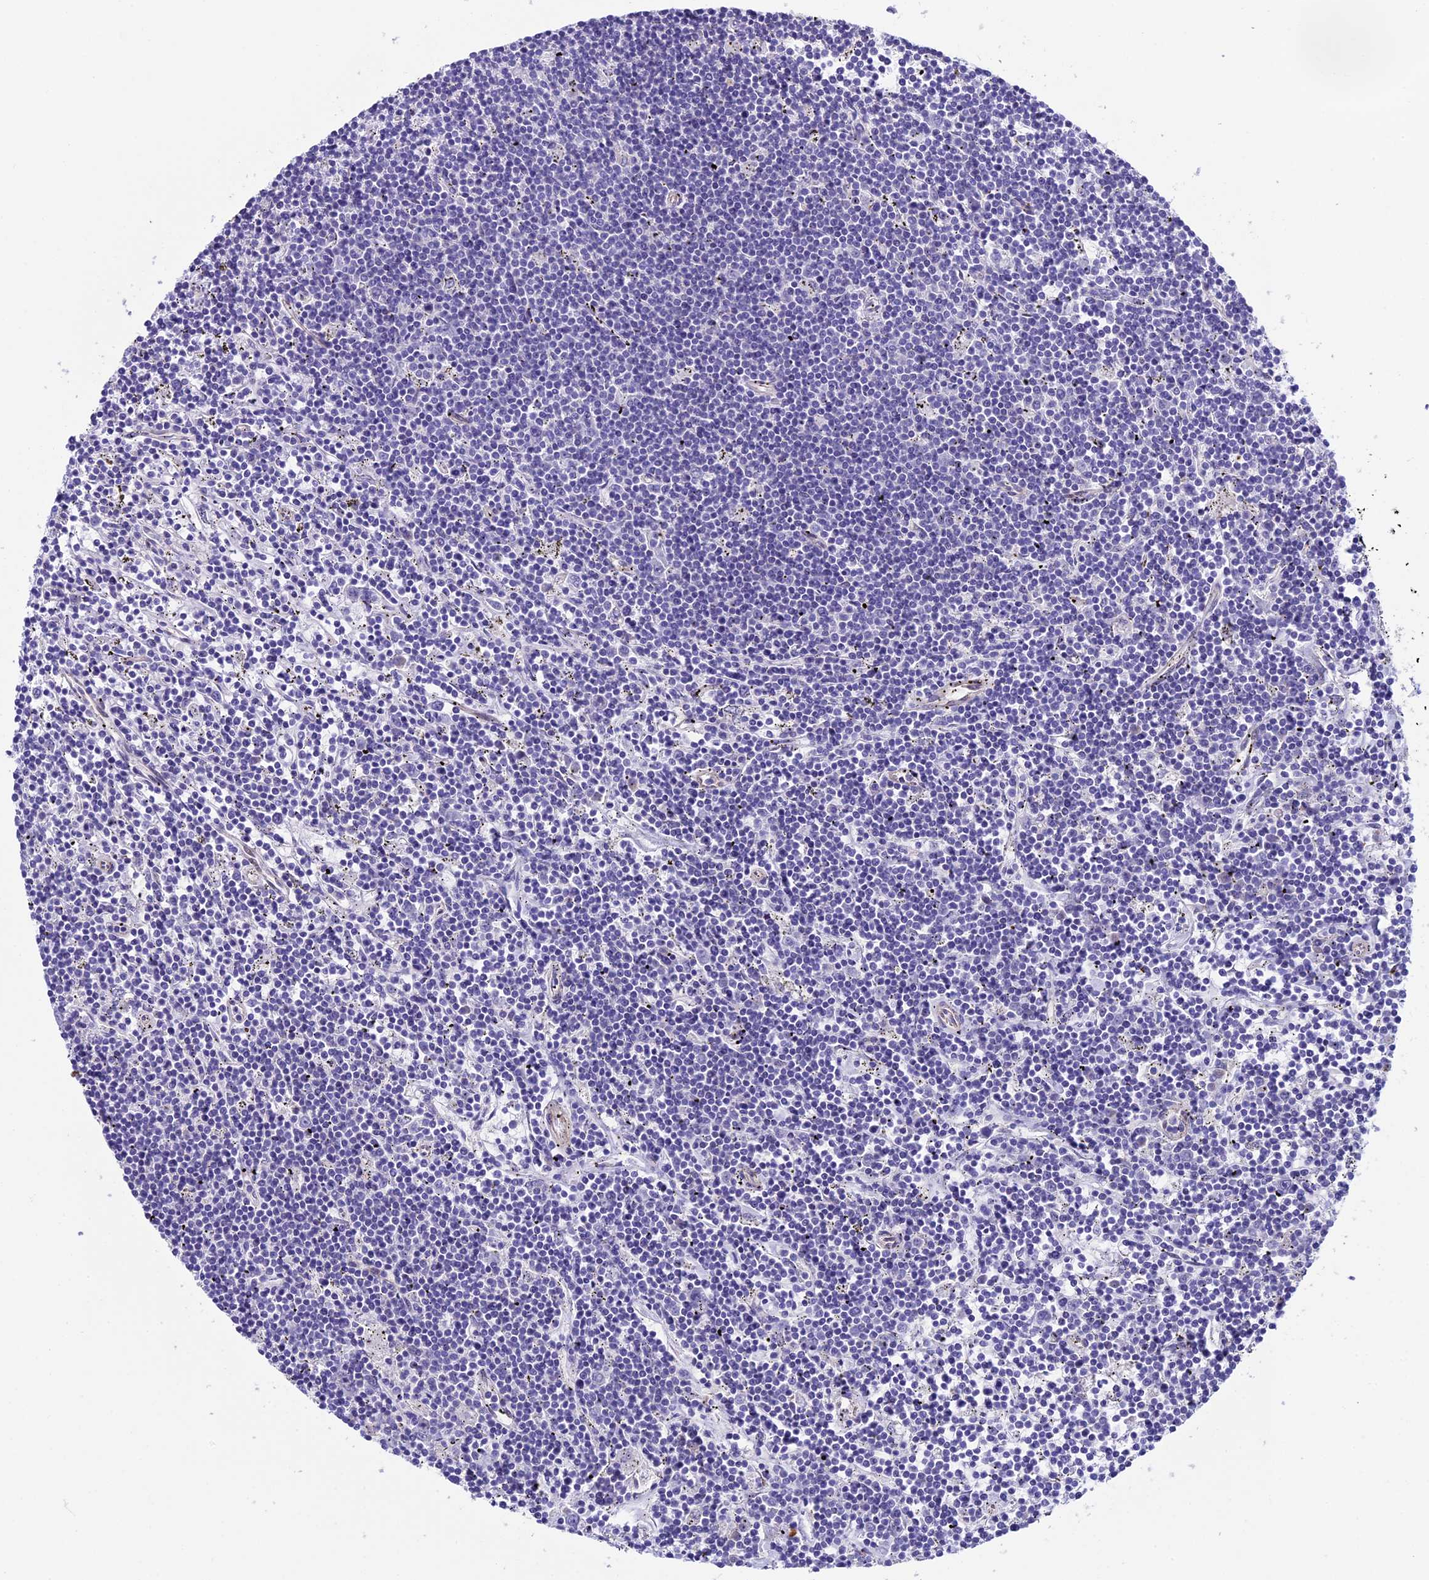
{"staining": {"intensity": "negative", "quantity": "none", "location": "none"}, "tissue": "lymphoma", "cell_type": "Tumor cells", "image_type": "cancer", "snomed": [{"axis": "morphology", "description": "Malignant lymphoma, non-Hodgkin's type, Low grade"}, {"axis": "topography", "description": "Spleen"}], "caption": "An immunohistochemistry (IHC) micrograph of low-grade malignant lymphoma, non-Hodgkin's type is shown. There is no staining in tumor cells of low-grade malignant lymphoma, non-Hodgkin's type.", "gene": "TMEM171", "patient": {"sex": "male", "age": 76}}